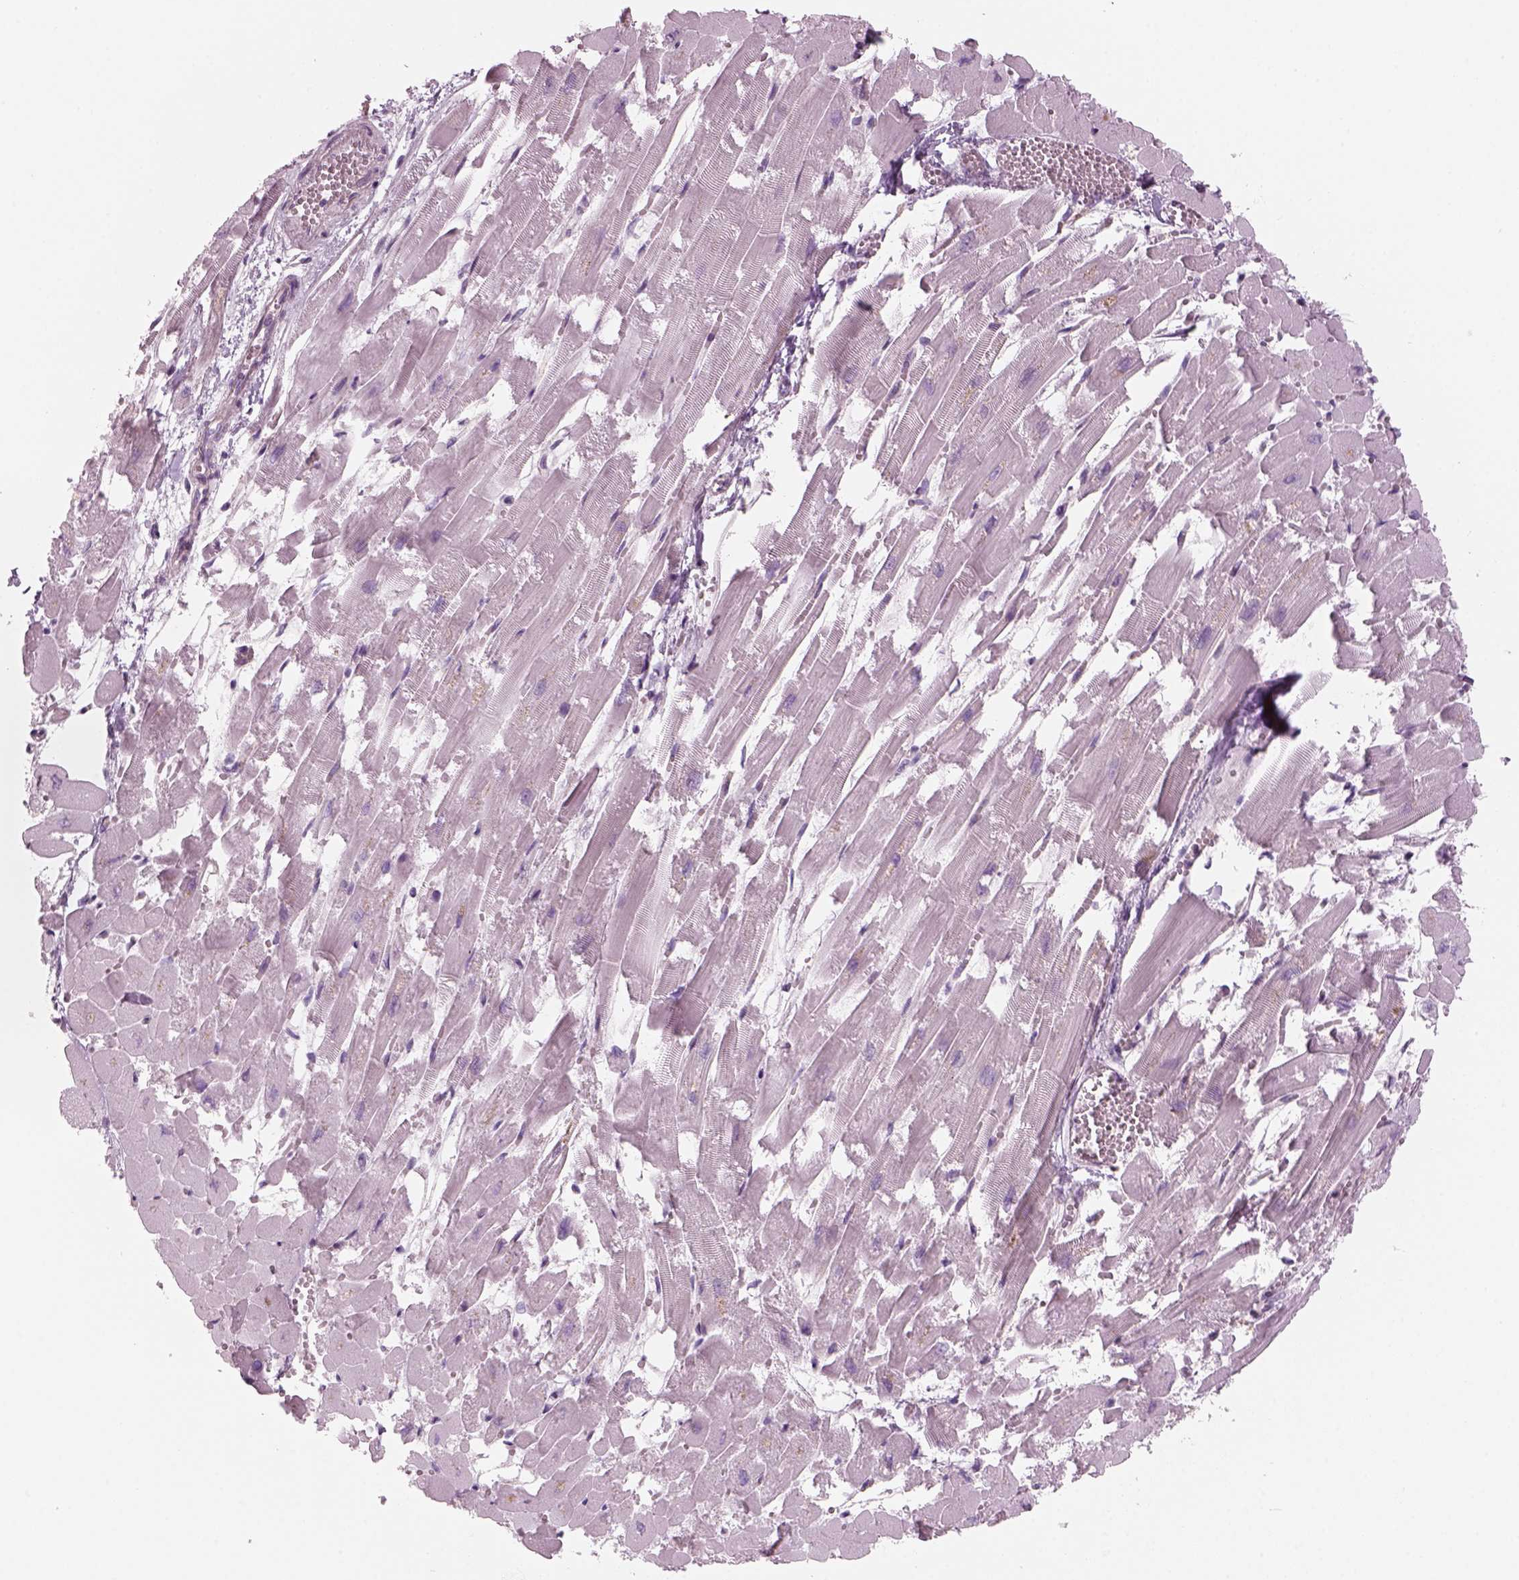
{"staining": {"intensity": "negative", "quantity": "none", "location": "none"}, "tissue": "heart muscle", "cell_type": "Cardiomyocytes", "image_type": "normal", "snomed": [{"axis": "morphology", "description": "Normal tissue, NOS"}, {"axis": "topography", "description": "Heart"}], "caption": "The histopathology image reveals no staining of cardiomyocytes in benign heart muscle. (Stains: DAB (3,3'-diaminobenzidine) immunohistochemistry with hematoxylin counter stain, Microscopy: brightfield microscopy at high magnification).", "gene": "SLC1A7", "patient": {"sex": "female", "age": 52}}